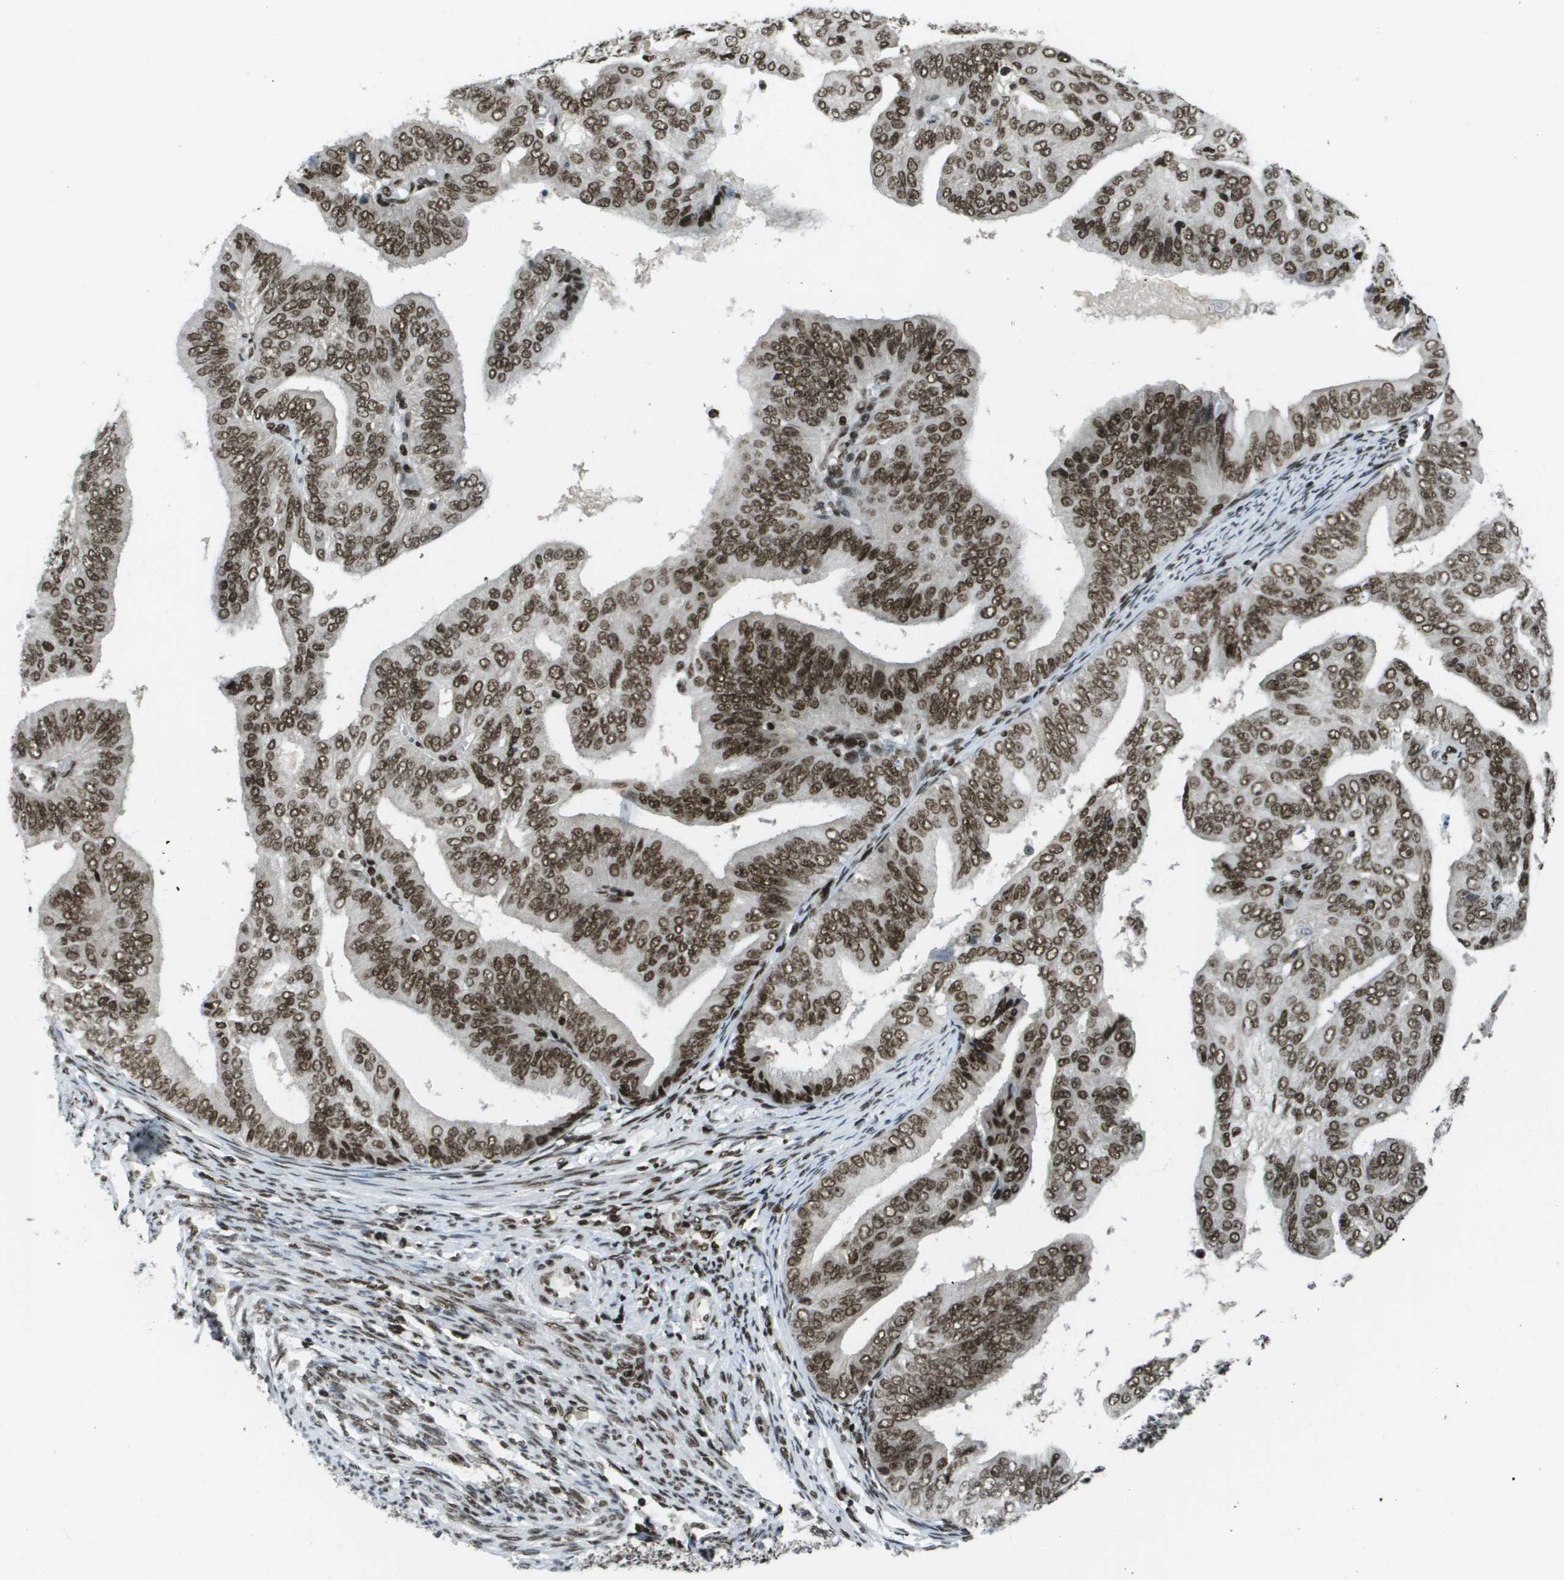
{"staining": {"intensity": "moderate", "quantity": ">75%", "location": "nuclear"}, "tissue": "endometrial cancer", "cell_type": "Tumor cells", "image_type": "cancer", "snomed": [{"axis": "morphology", "description": "Adenocarcinoma, NOS"}, {"axis": "topography", "description": "Endometrium"}], "caption": "Immunohistochemical staining of human endometrial cancer (adenocarcinoma) demonstrates moderate nuclear protein positivity in approximately >75% of tumor cells. The protein of interest is shown in brown color, while the nuclei are stained blue.", "gene": "GLYR1", "patient": {"sex": "female", "age": 58}}